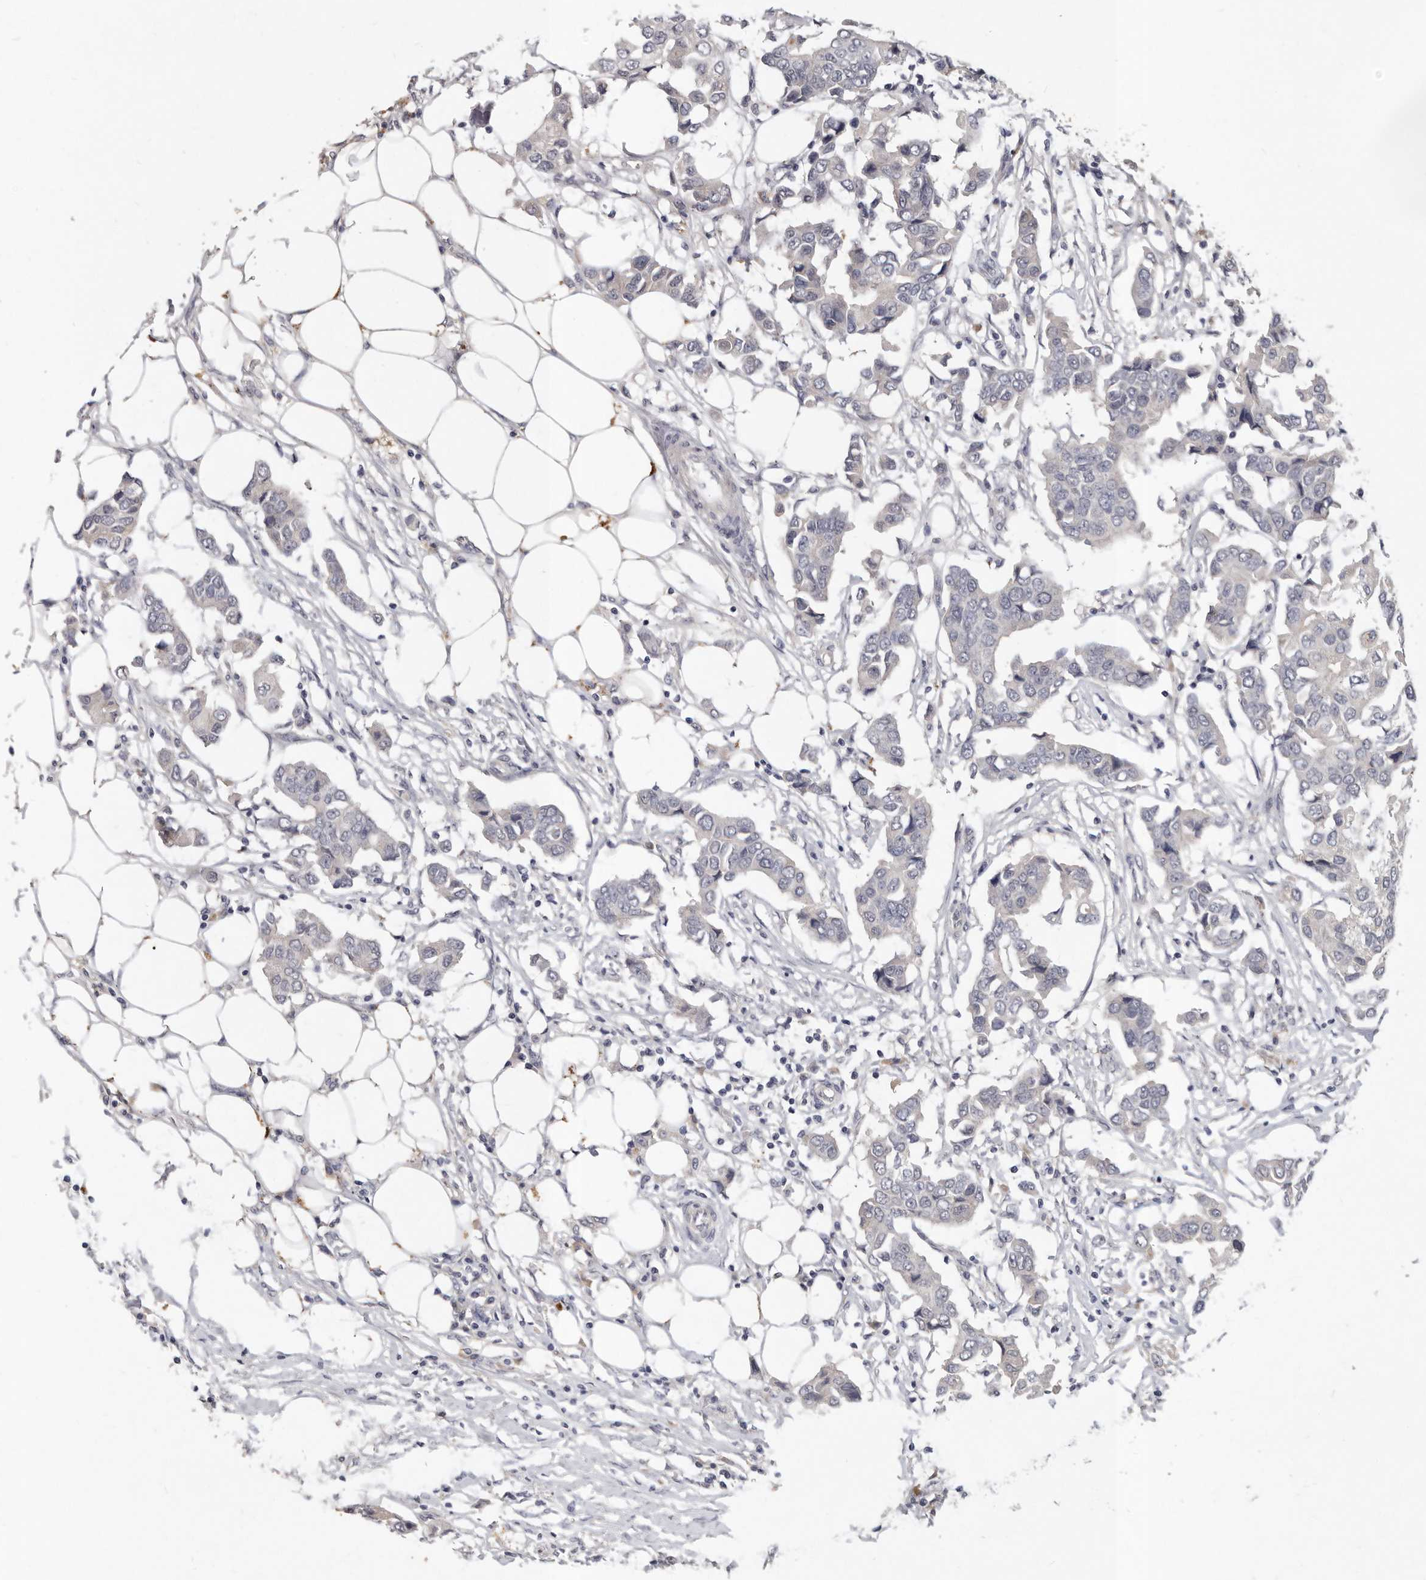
{"staining": {"intensity": "weak", "quantity": "<25%", "location": "cytoplasmic/membranous"}, "tissue": "breast cancer", "cell_type": "Tumor cells", "image_type": "cancer", "snomed": [{"axis": "morphology", "description": "Duct carcinoma"}, {"axis": "topography", "description": "Breast"}], "caption": "Image shows no significant protein positivity in tumor cells of breast cancer.", "gene": "SLC22A1", "patient": {"sex": "female", "age": 80}}